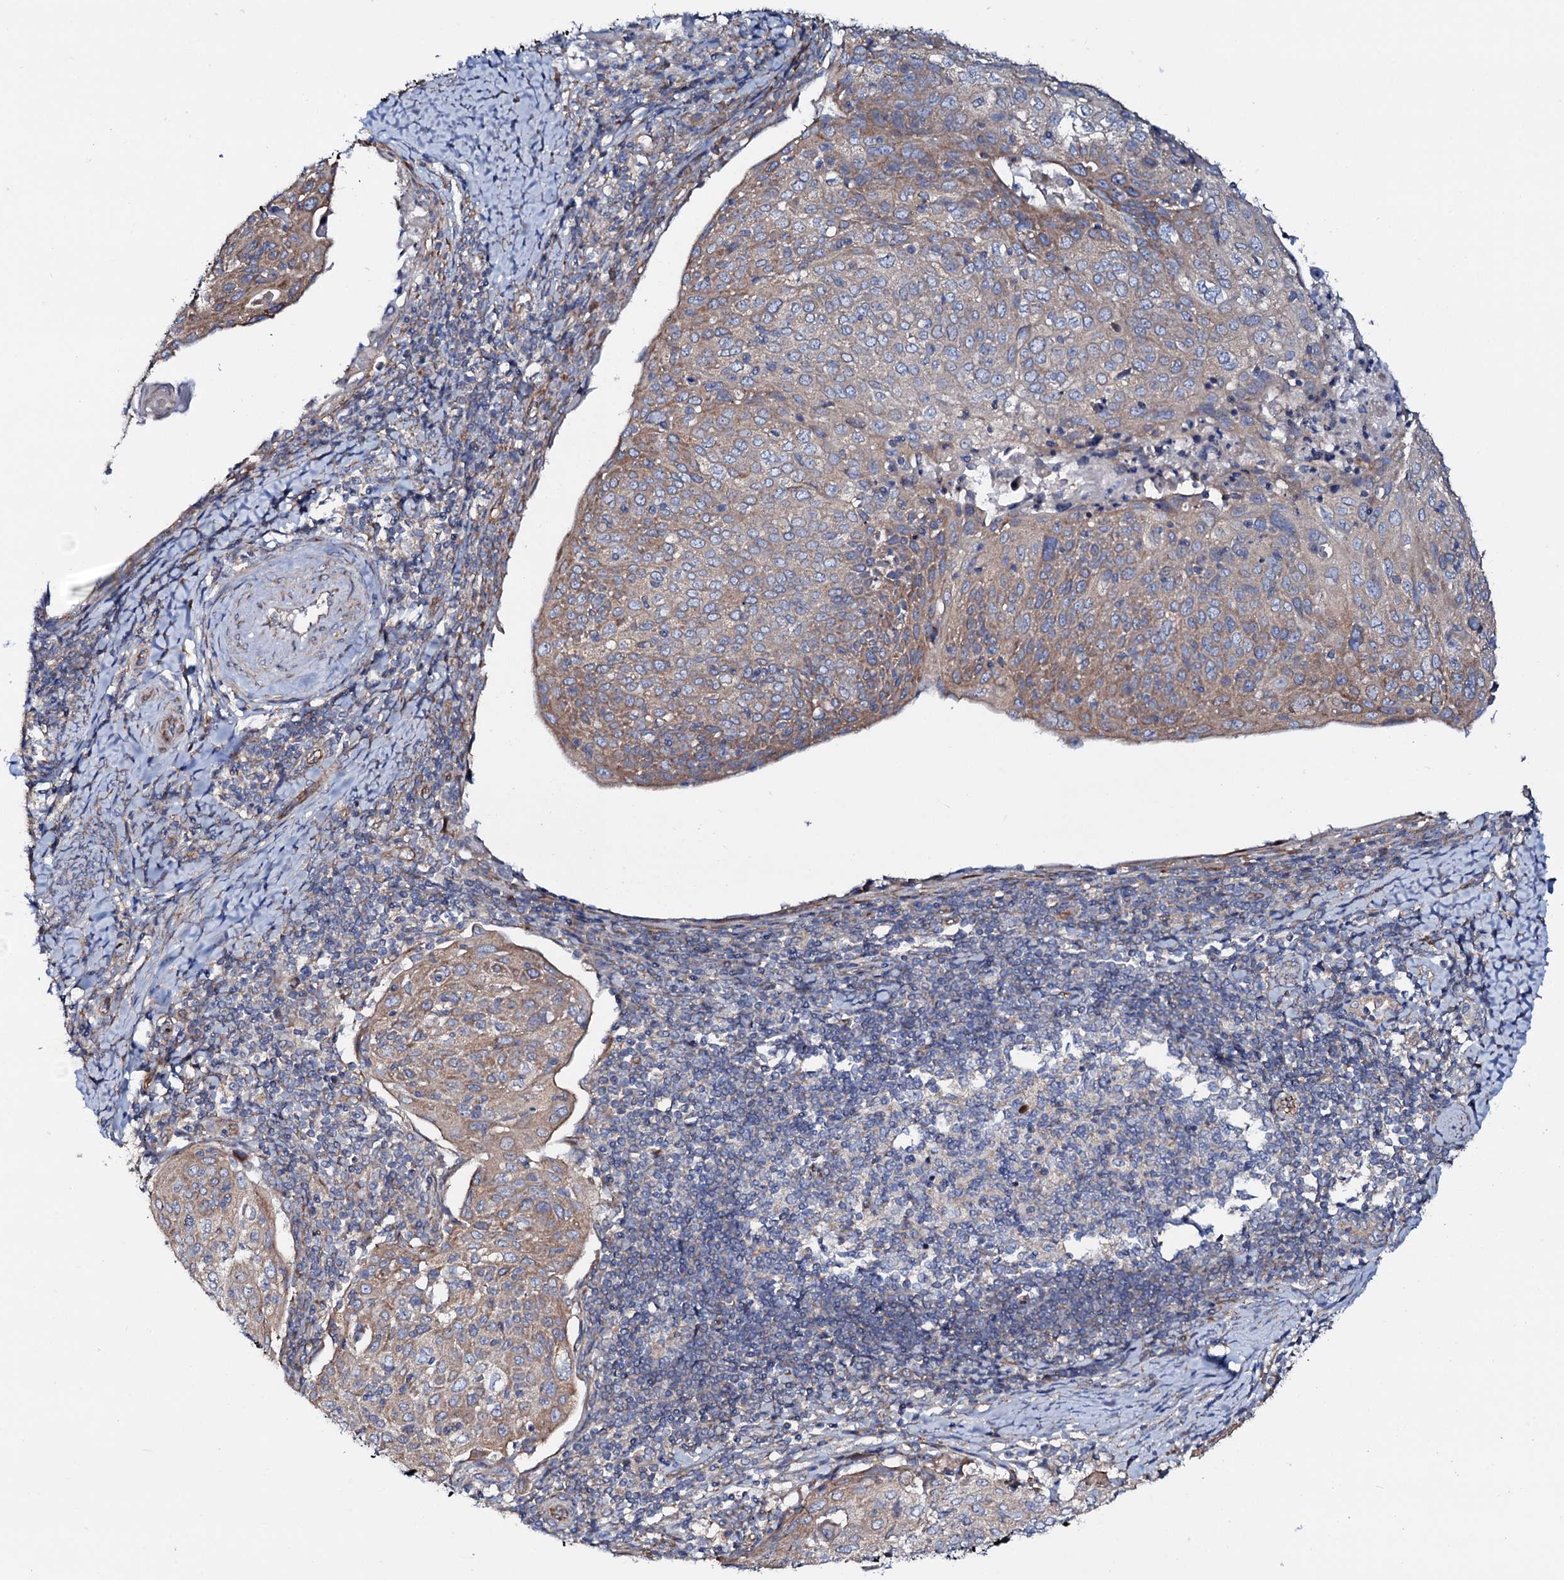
{"staining": {"intensity": "moderate", "quantity": ">75%", "location": "cytoplasmic/membranous"}, "tissue": "cervical cancer", "cell_type": "Tumor cells", "image_type": "cancer", "snomed": [{"axis": "morphology", "description": "Squamous cell carcinoma, NOS"}, {"axis": "topography", "description": "Cervix"}], "caption": "Protein expression analysis of human cervical cancer (squamous cell carcinoma) reveals moderate cytoplasmic/membranous positivity in about >75% of tumor cells. The staining was performed using DAB (3,3'-diaminobenzidine) to visualize the protein expression in brown, while the nuclei were stained in blue with hematoxylin (Magnification: 20x).", "gene": "STARD13", "patient": {"sex": "female", "age": 67}}